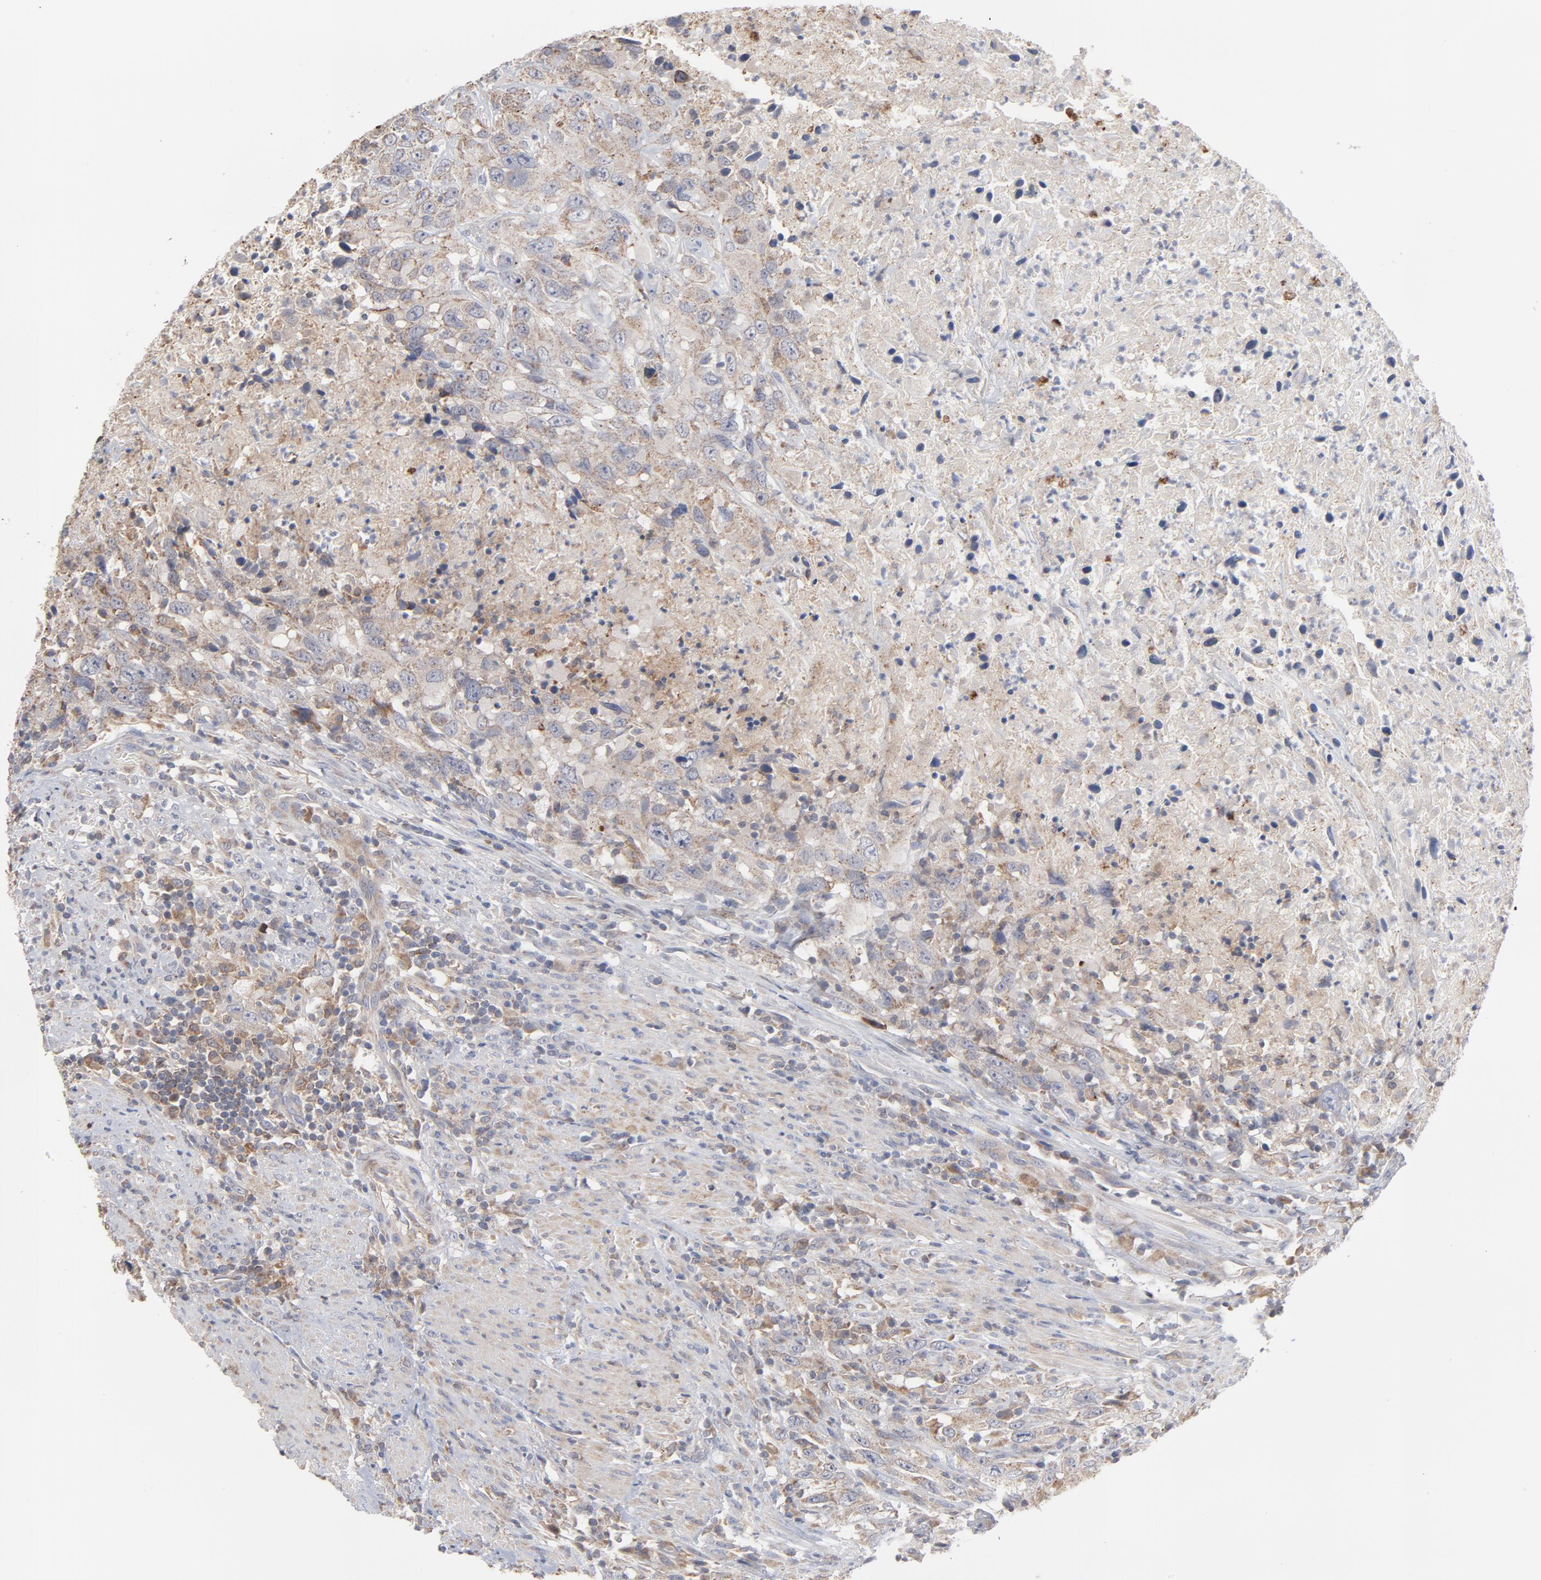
{"staining": {"intensity": "weak", "quantity": ">75%", "location": "cytoplasmic/membranous"}, "tissue": "urothelial cancer", "cell_type": "Tumor cells", "image_type": "cancer", "snomed": [{"axis": "morphology", "description": "Urothelial carcinoma, High grade"}, {"axis": "topography", "description": "Urinary bladder"}], "caption": "Urothelial cancer stained with a protein marker reveals weak staining in tumor cells.", "gene": "PPFIBP2", "patient": {"sex": "male", "age": 61}}